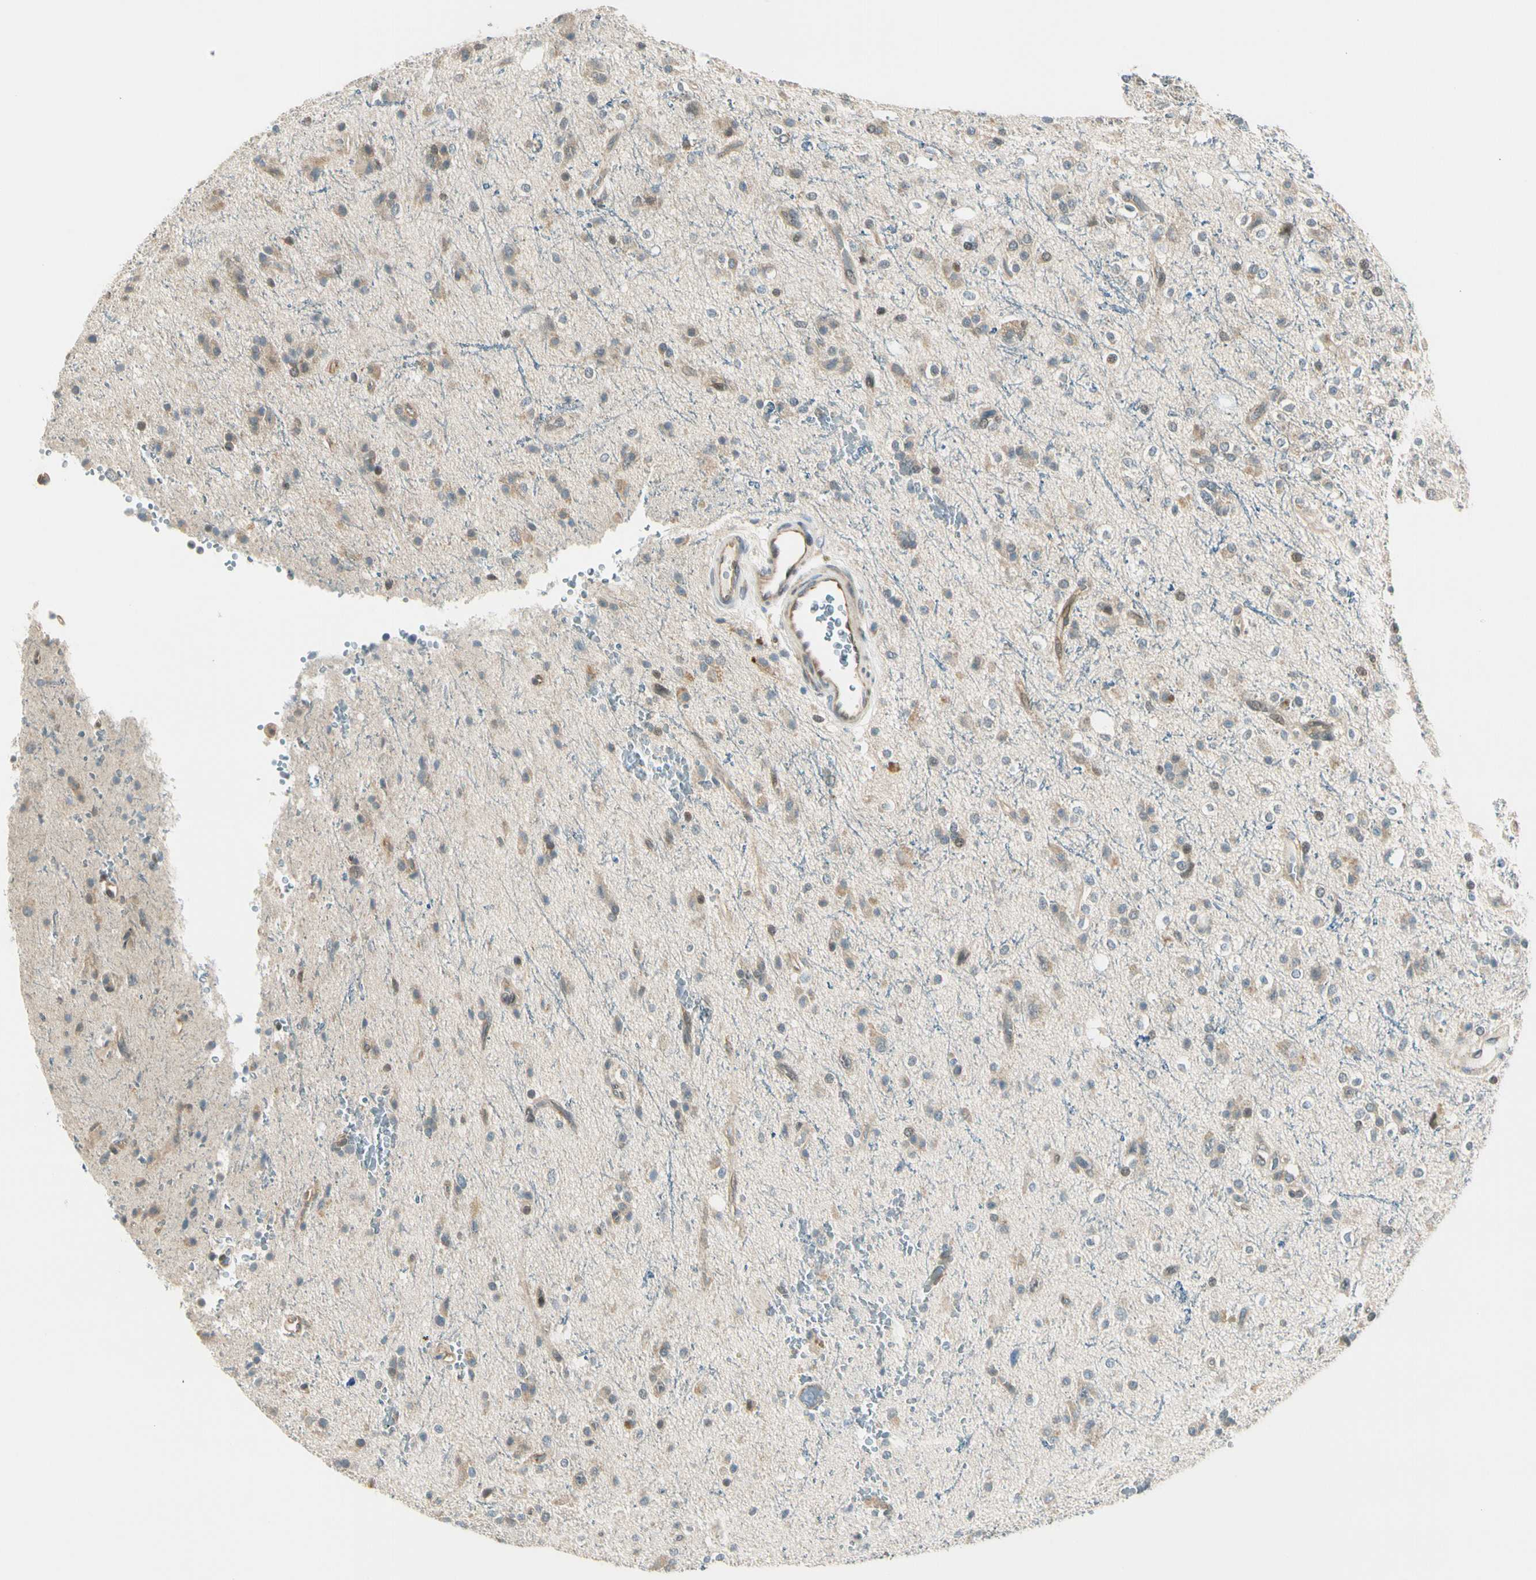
{"staining": {"intensity": "weak", "quantity": "25%-75%", "location": "cytoplasmic/membranous"}, "tissue": "glioma", "cell_type": "Tumor cells", "image_type": "cancer", "snomed": [{"axis": "morphology", "description": "Glioma, malignant, High grade"}, {"axis": "topography", "description": "Brain"}], "caption": "Protein analysis of malignant glioma (high-grade) tissue demonstrates weak cytoplasmic/membranous staining in approximately 25%-75% of tumor cells.", "gene": "SVBP", "patient": {"sex": "male", "age": 47}}